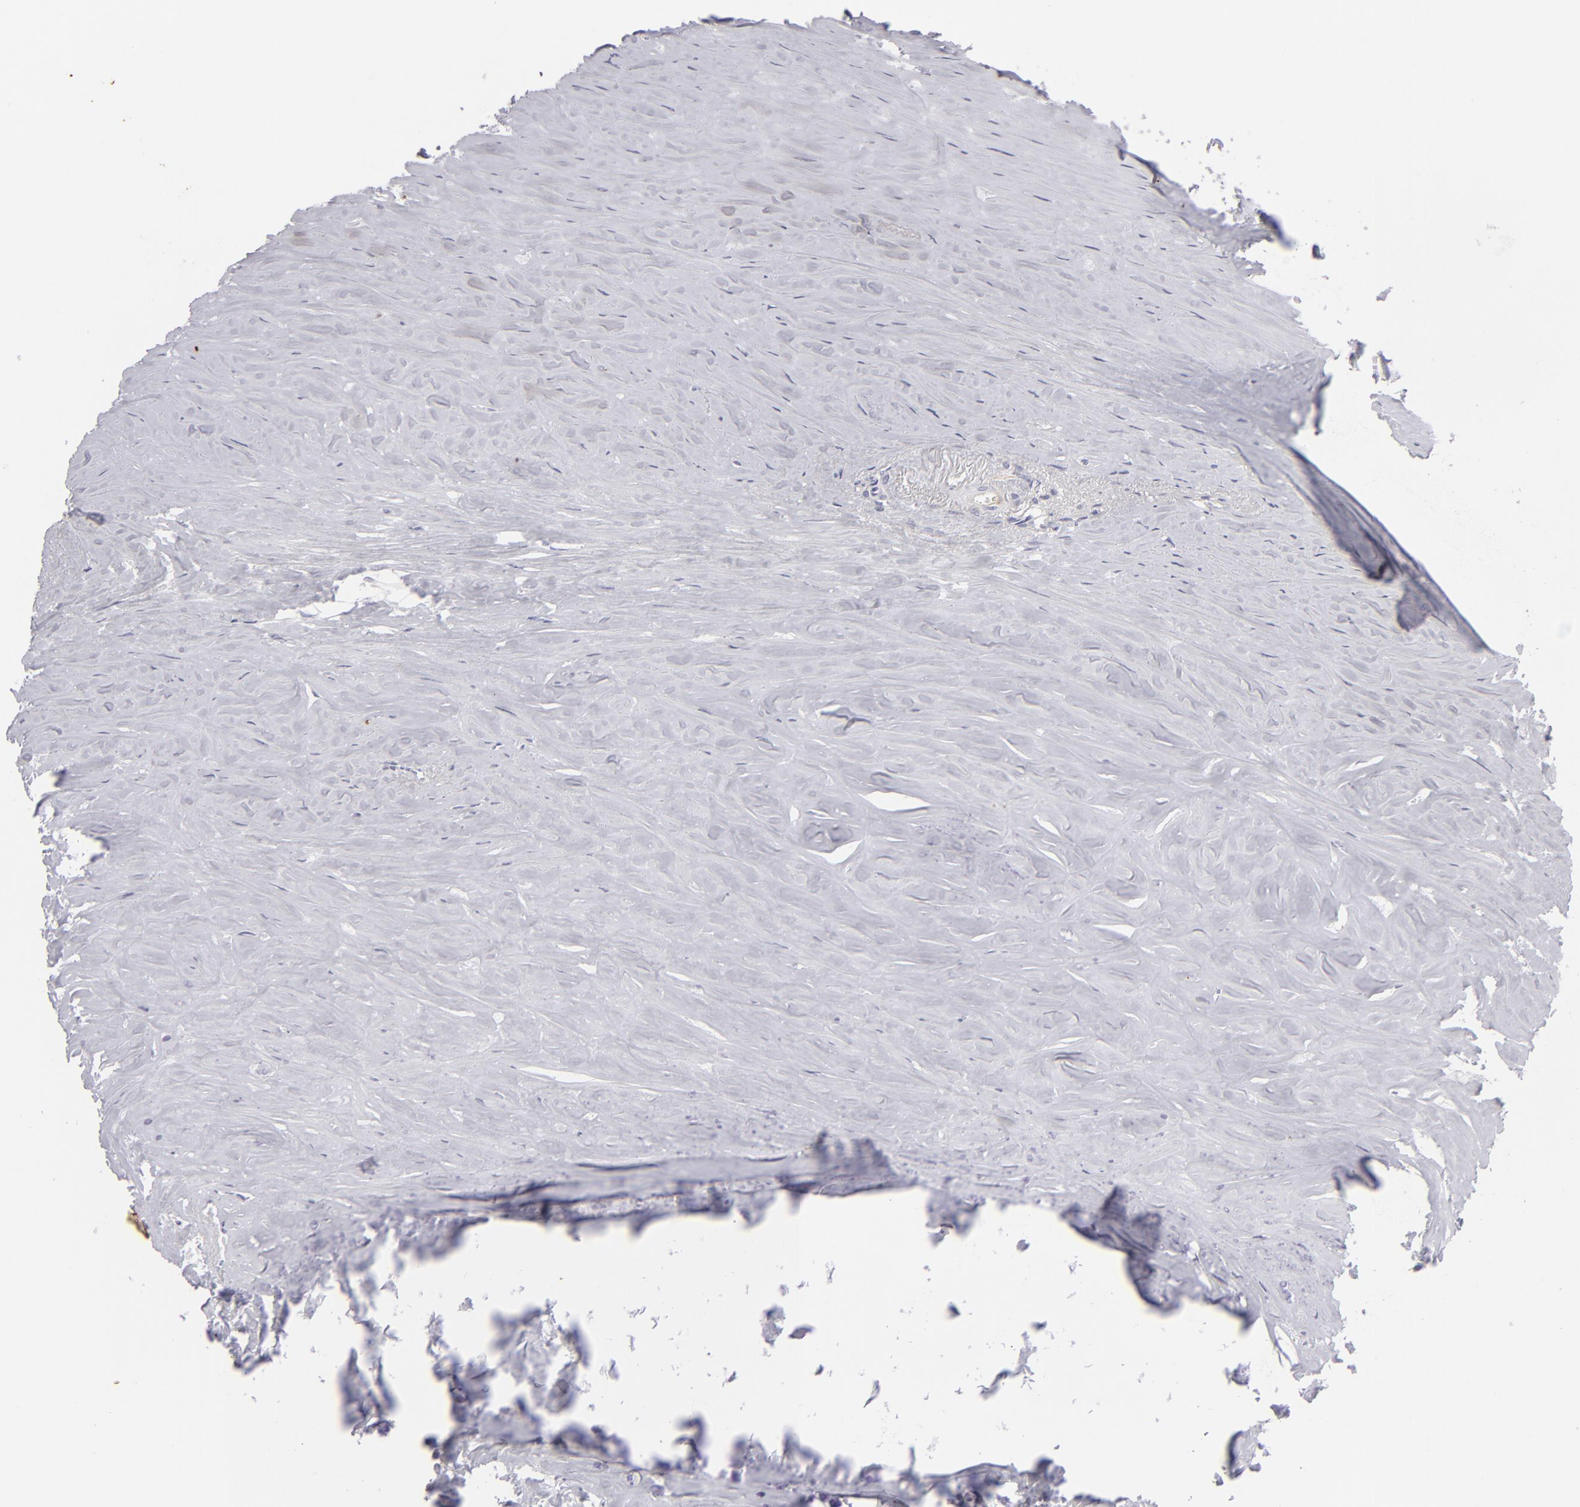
{"staining": {"intensity": "negative", "quantity": "none", "location": "none"}, "tissue": "carcinoid", "cell_type": "Tumor cells", "image_type": "cancer", "snomed": [{"axis": "morphology", "description": "Carcinoid, malignant, NOS"}, {"axis": "topography", "description": "Small intestine"}], "caption": "Immunohistochemistry photomicrograph of human malignant carcinoid stained for a protein (brown), which displays no expression in tumor cells.", "gene": "KRT1", "patient": {"sex": "male", "age": 63}}